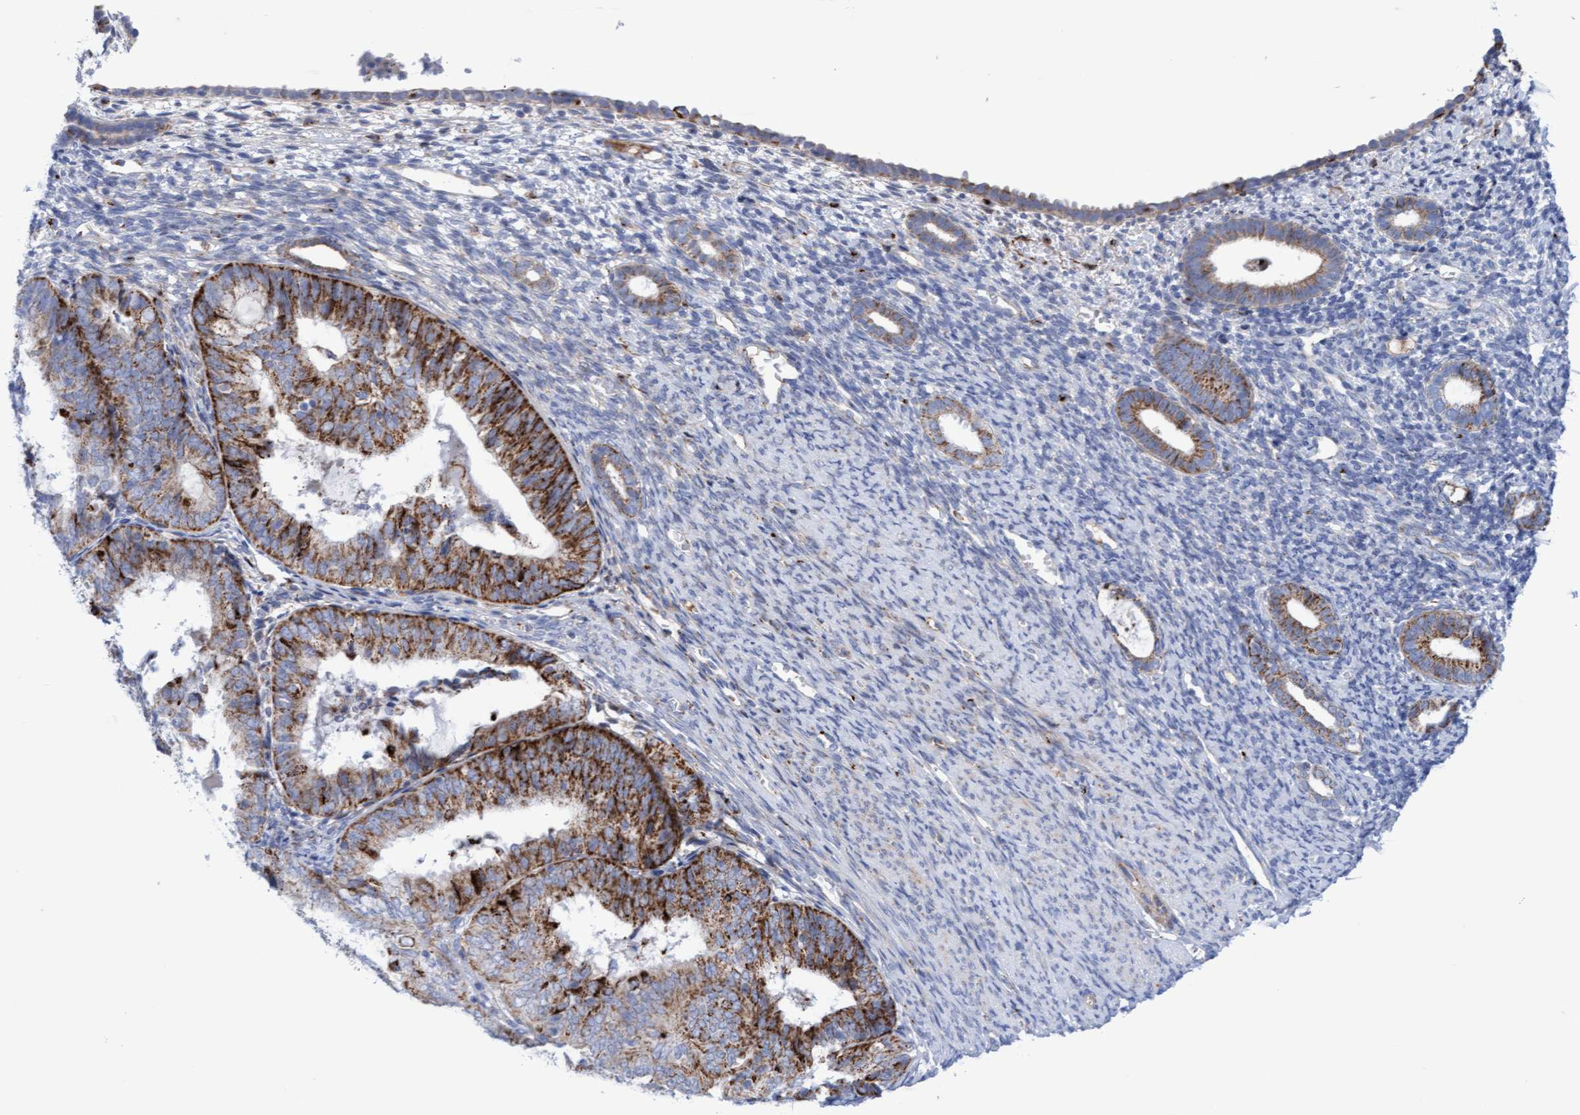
{"staining": {"intensity": "negative", "quantity": "none", "location": "none"}, "tissue": "endometrium", "cell_type": "Cells in endometrial stroma", "image_type": "normal", "snomed": [{"axis": "morphology", "description": "Normal tissue, NOS"}, {"axis": "morphology", "description": "Adenocarcinoma, NOS"}, {"axis": "topography", "description": "Endometrium"}], "caption": "This histopathology image is of unremarkable endometrium stained with immunohistochemistry (IHC) to label a protein in brown with the nuclei are counter-stained blue. There is no expression in cells in endometrial stroma.", "gene": "GGTA1", "patient": {"sex": "female", "age": 57}}